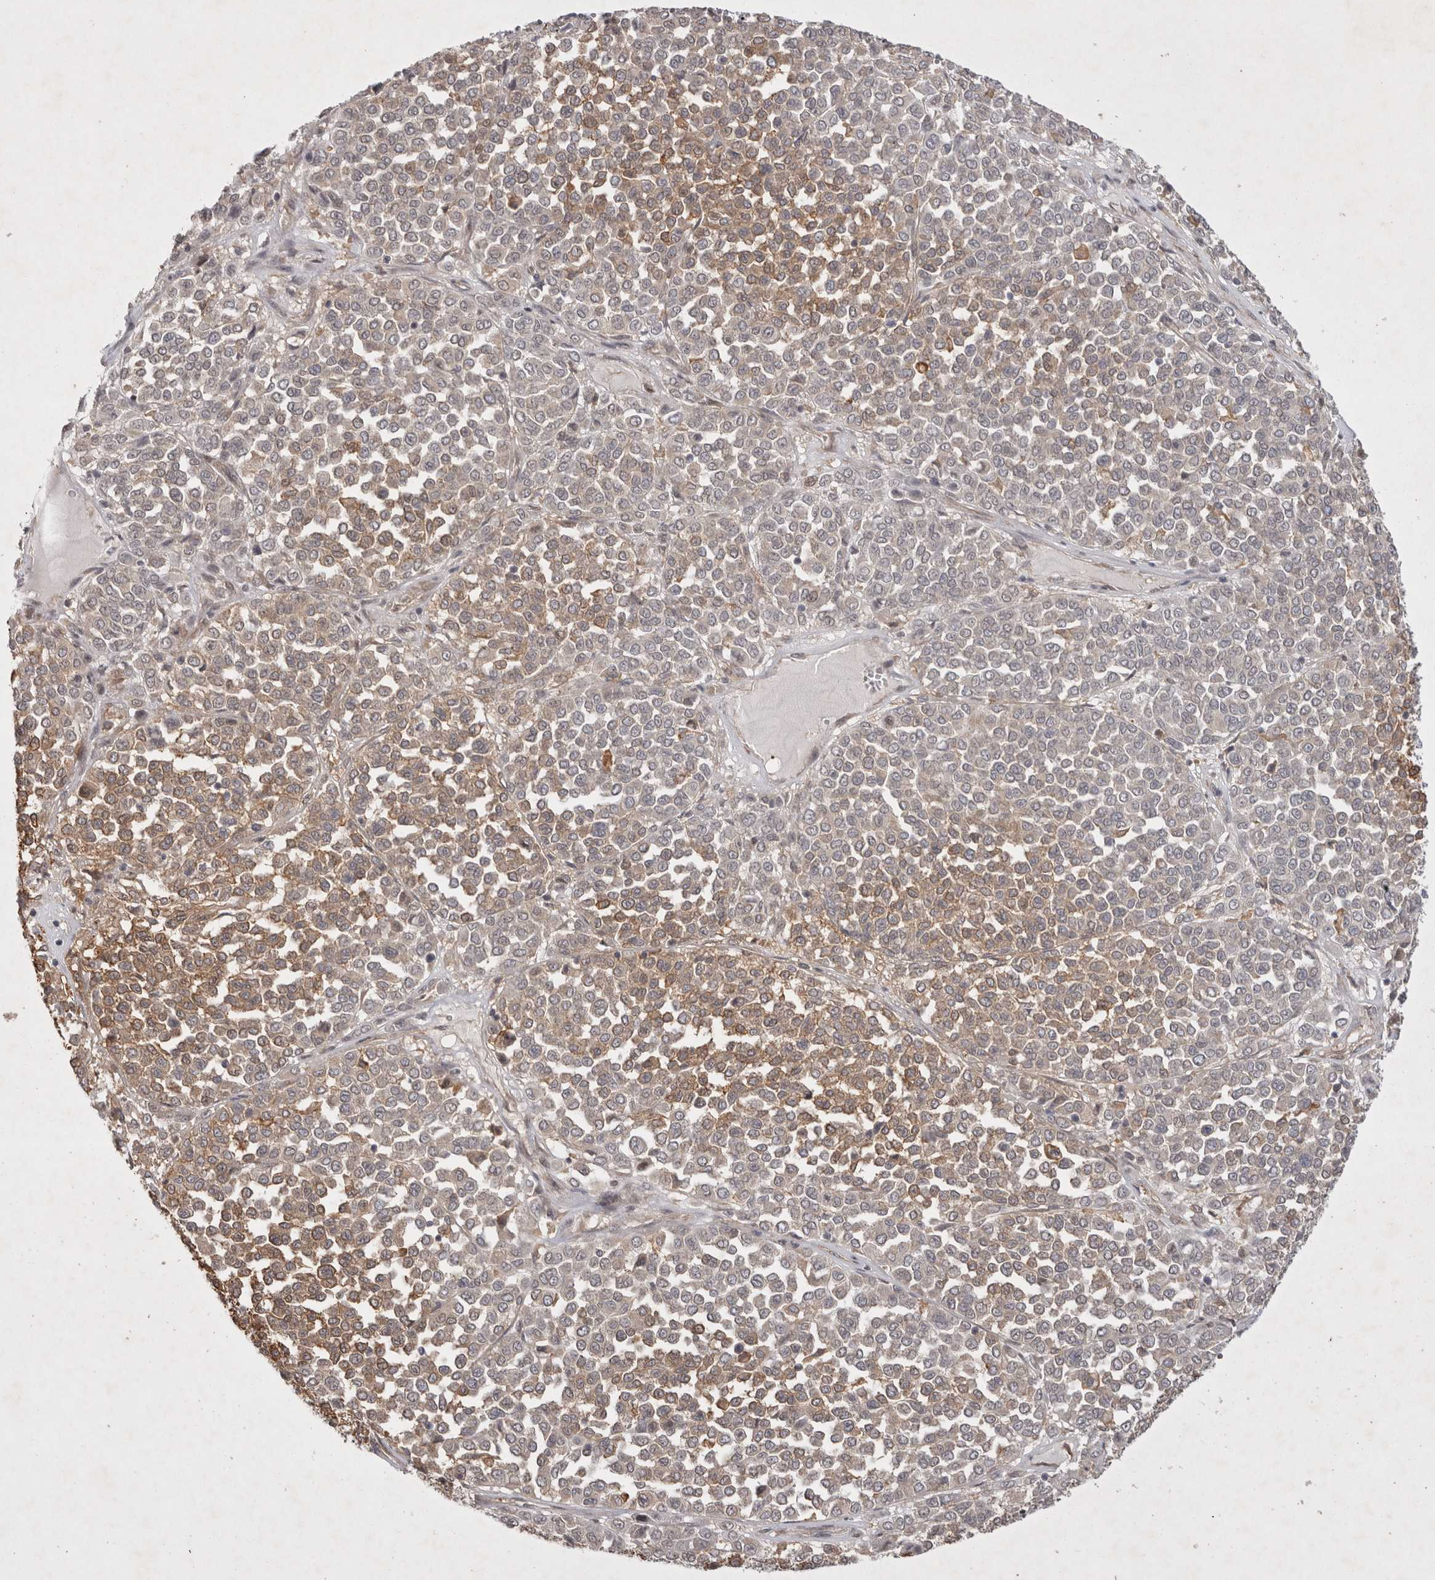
{"staining": {"intensity": "weak", "quantity": "25%-75%", "location": "cytoplasmic/membranous"}, "tissue": "melanoma", "cell_type": "Tumor cells", "image_type": "cancer", "snomed": [{"axis": "morphology", "description": "Malignant melanoma, Metastatic site"}, {"axis": "topography", "description": "Pancreas"}], "caption": "Melanoma tissue reveals weak cytoplasmic/membranous positivity in about 25%-75% of tumor cells, visualized by immunohistochemistry. (IHC, brightfield microscopy, high magnification).", "gene": "ZNF318", "patient": {"sex": "female", "age": 30}}